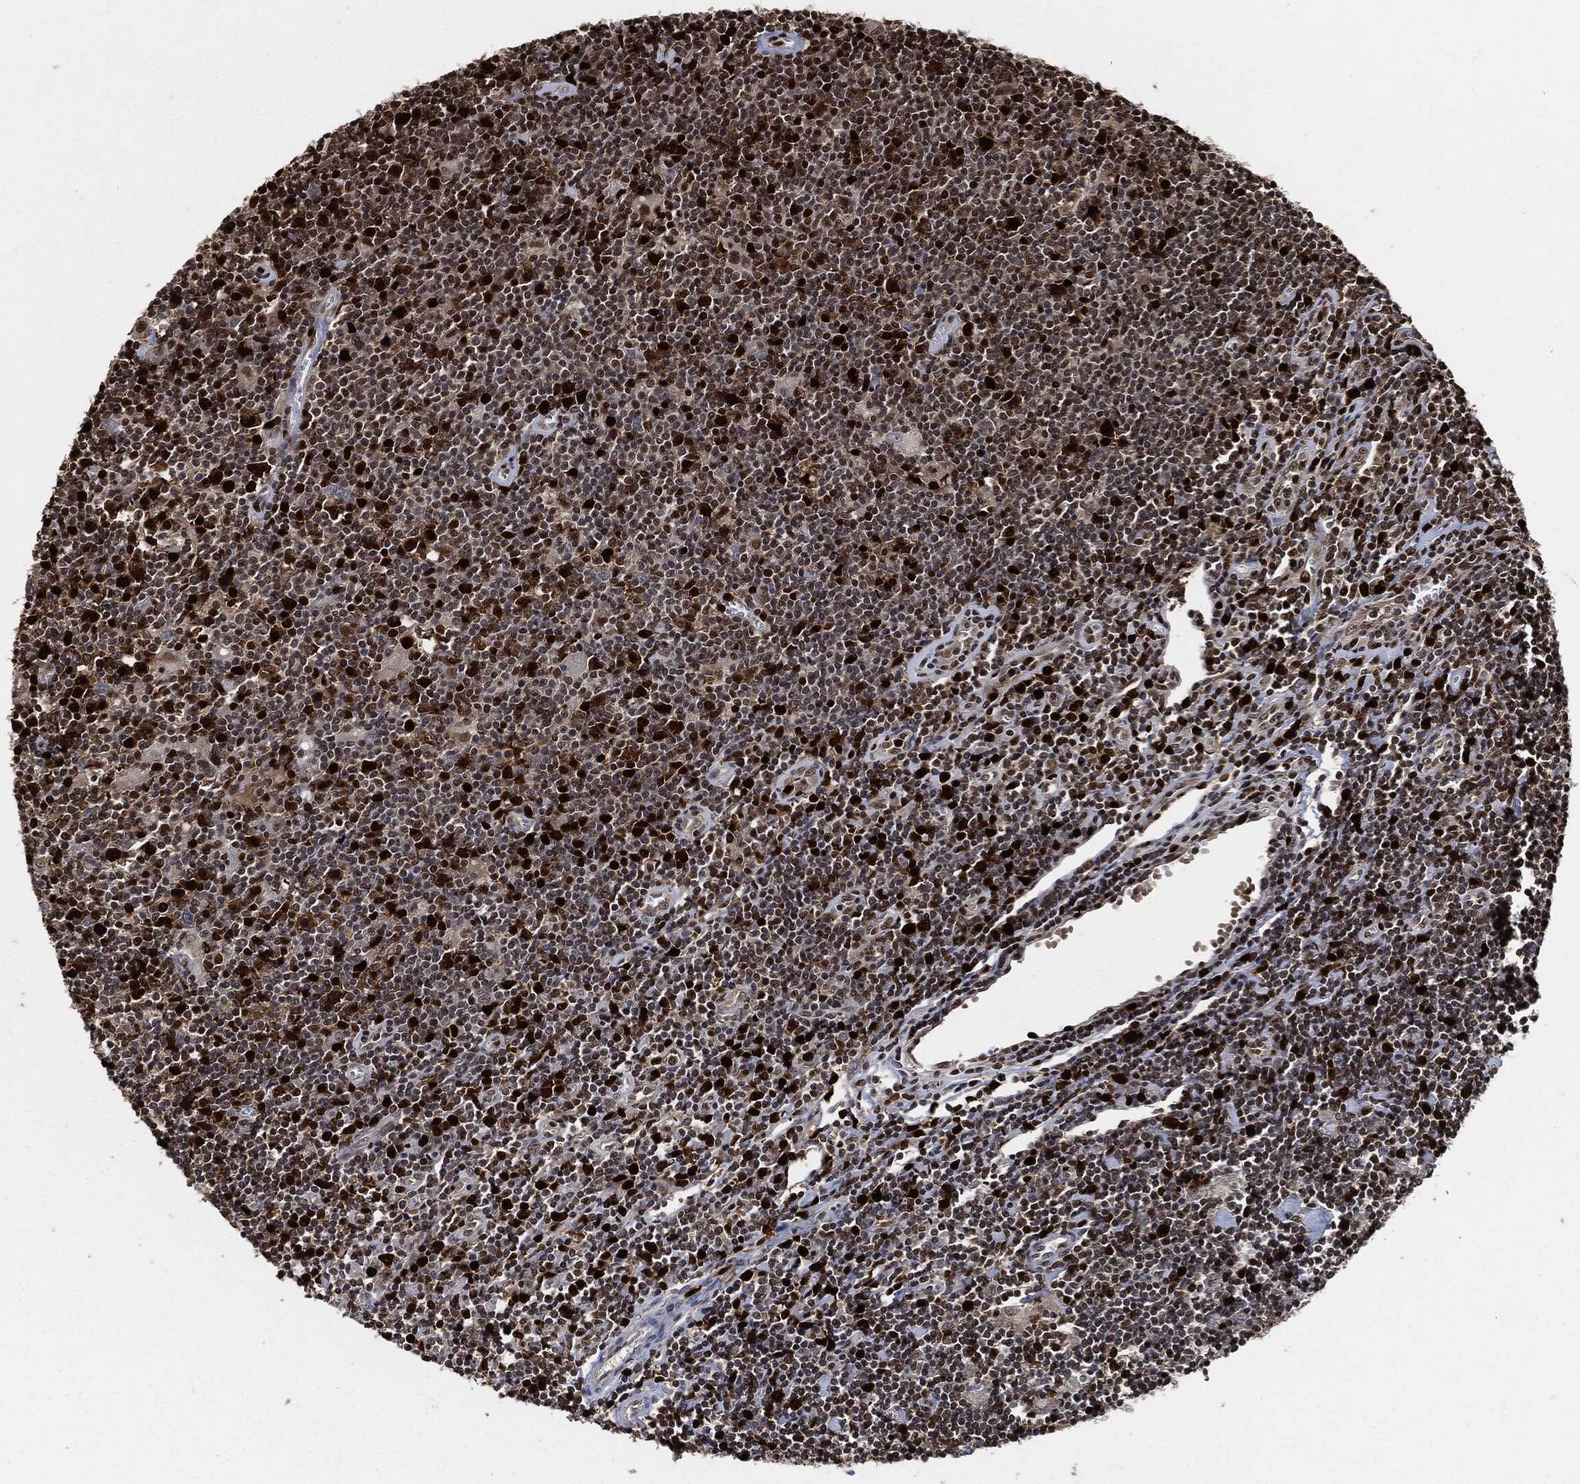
{"staining": {"intensity": "strong", "quantity": "<25%", "location": "nuclear"}, "tissue": "lymphoma", "cell_type": "Tumor cells", "image_type": "cancer", "snomed": [{"axis": "morphology", "description": "Hodgkin's disease, NOS"}, {"axis": "topography", "description": "Lymph node"}], "caption": "Approximately <25% of tumor cells in human Hodgkin's disease show strong nuclear protein expression as visualized by brown immunohistochemical staining.", "gene": "PCNA", "patient": {"sex": "male", "age": 40}}